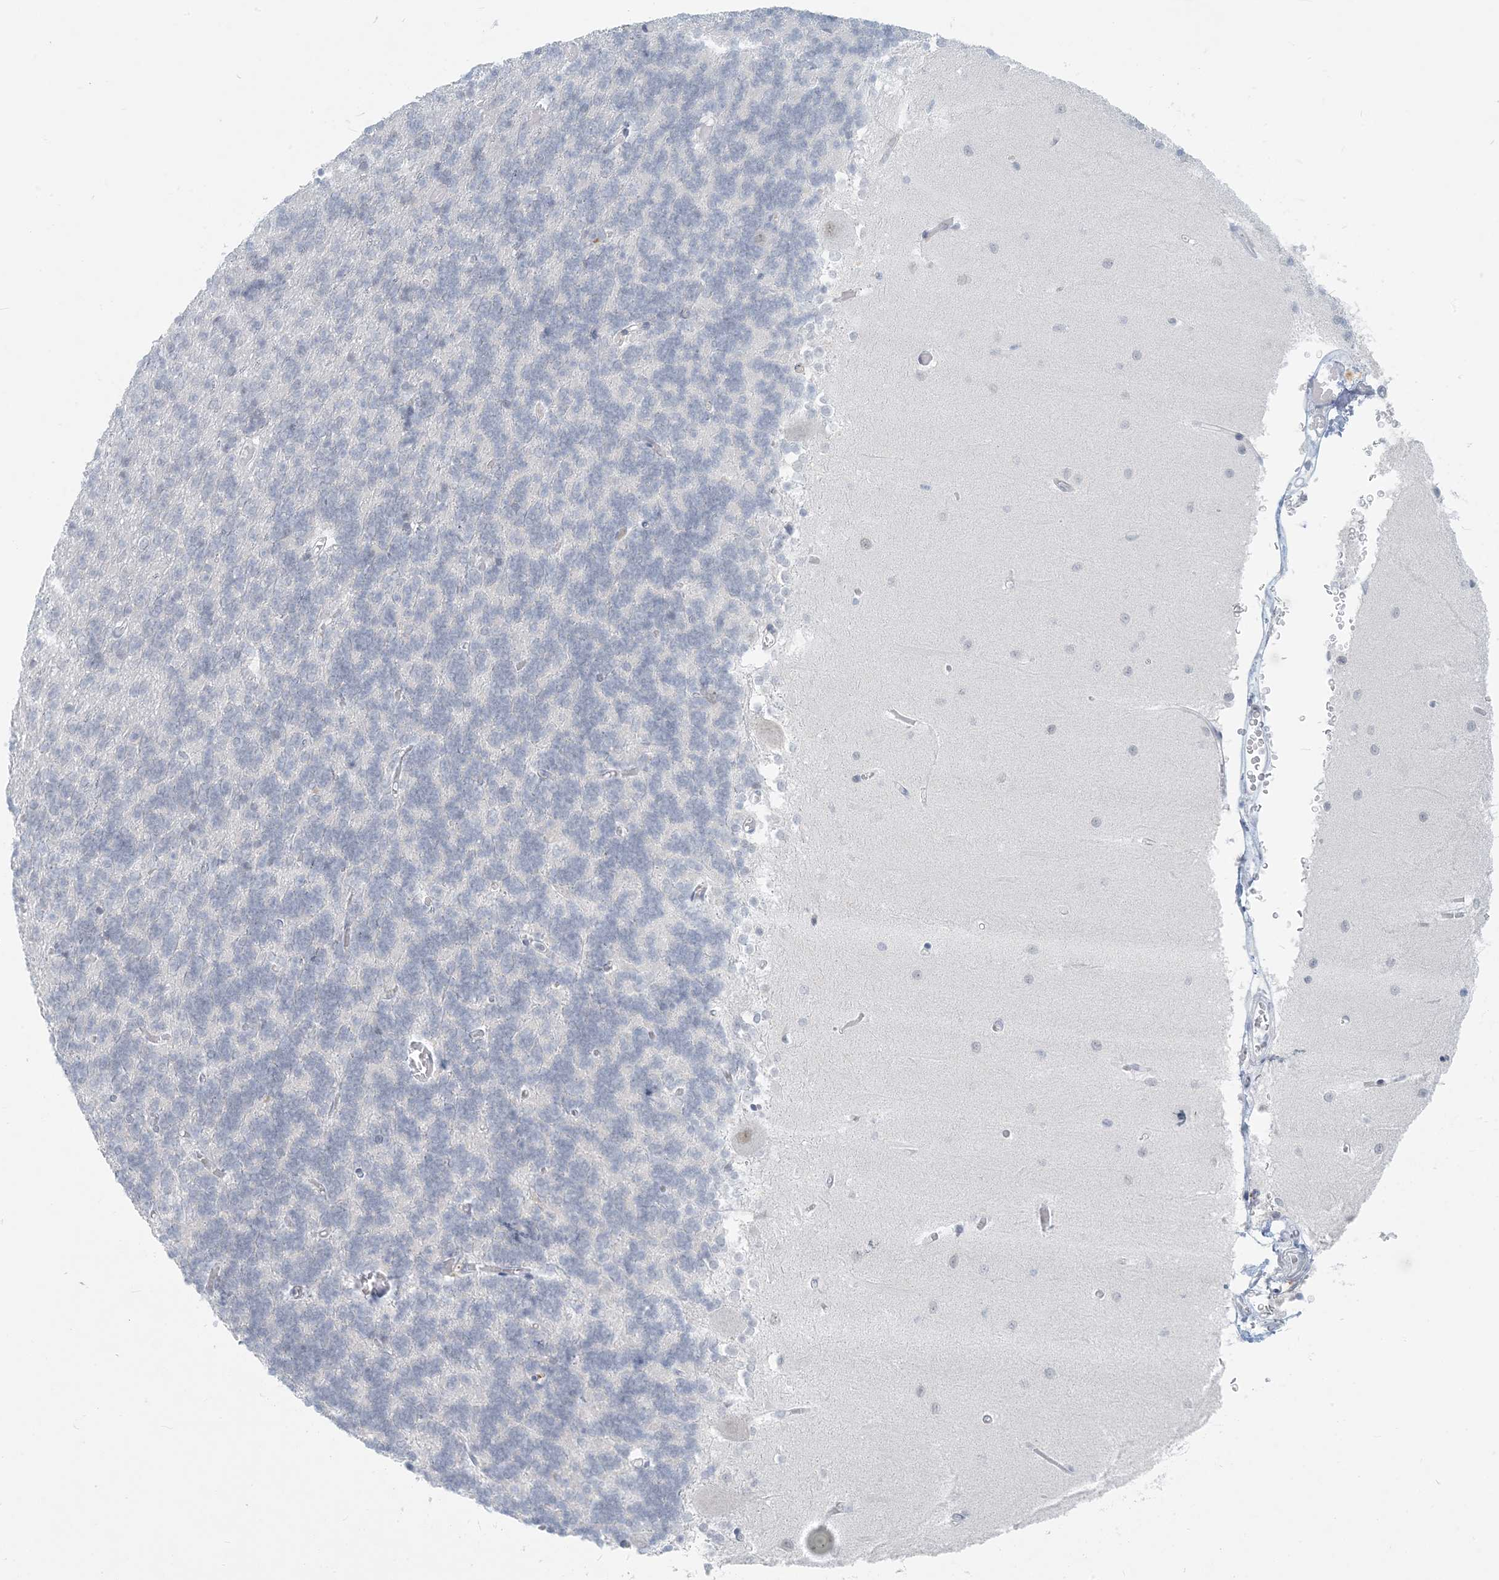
{"staining": {"intensity": "negative", "quantity": "none", "location": "none"}, "tissue": "cerebellum", "cell_type": "Cells in granular layer", "image_type": "normal", "snomed": [{"axis": "morphology", "description": "Normal tissue, NOS"}, {"axis": "topography", "description": "Cerebellum"}], "caption": "Photomicrograph shows no significant protein expression in cells in granular layer of benign cerebellum.", "gene": "SCML1", "patient": {"sex": "male", "age": 37}}